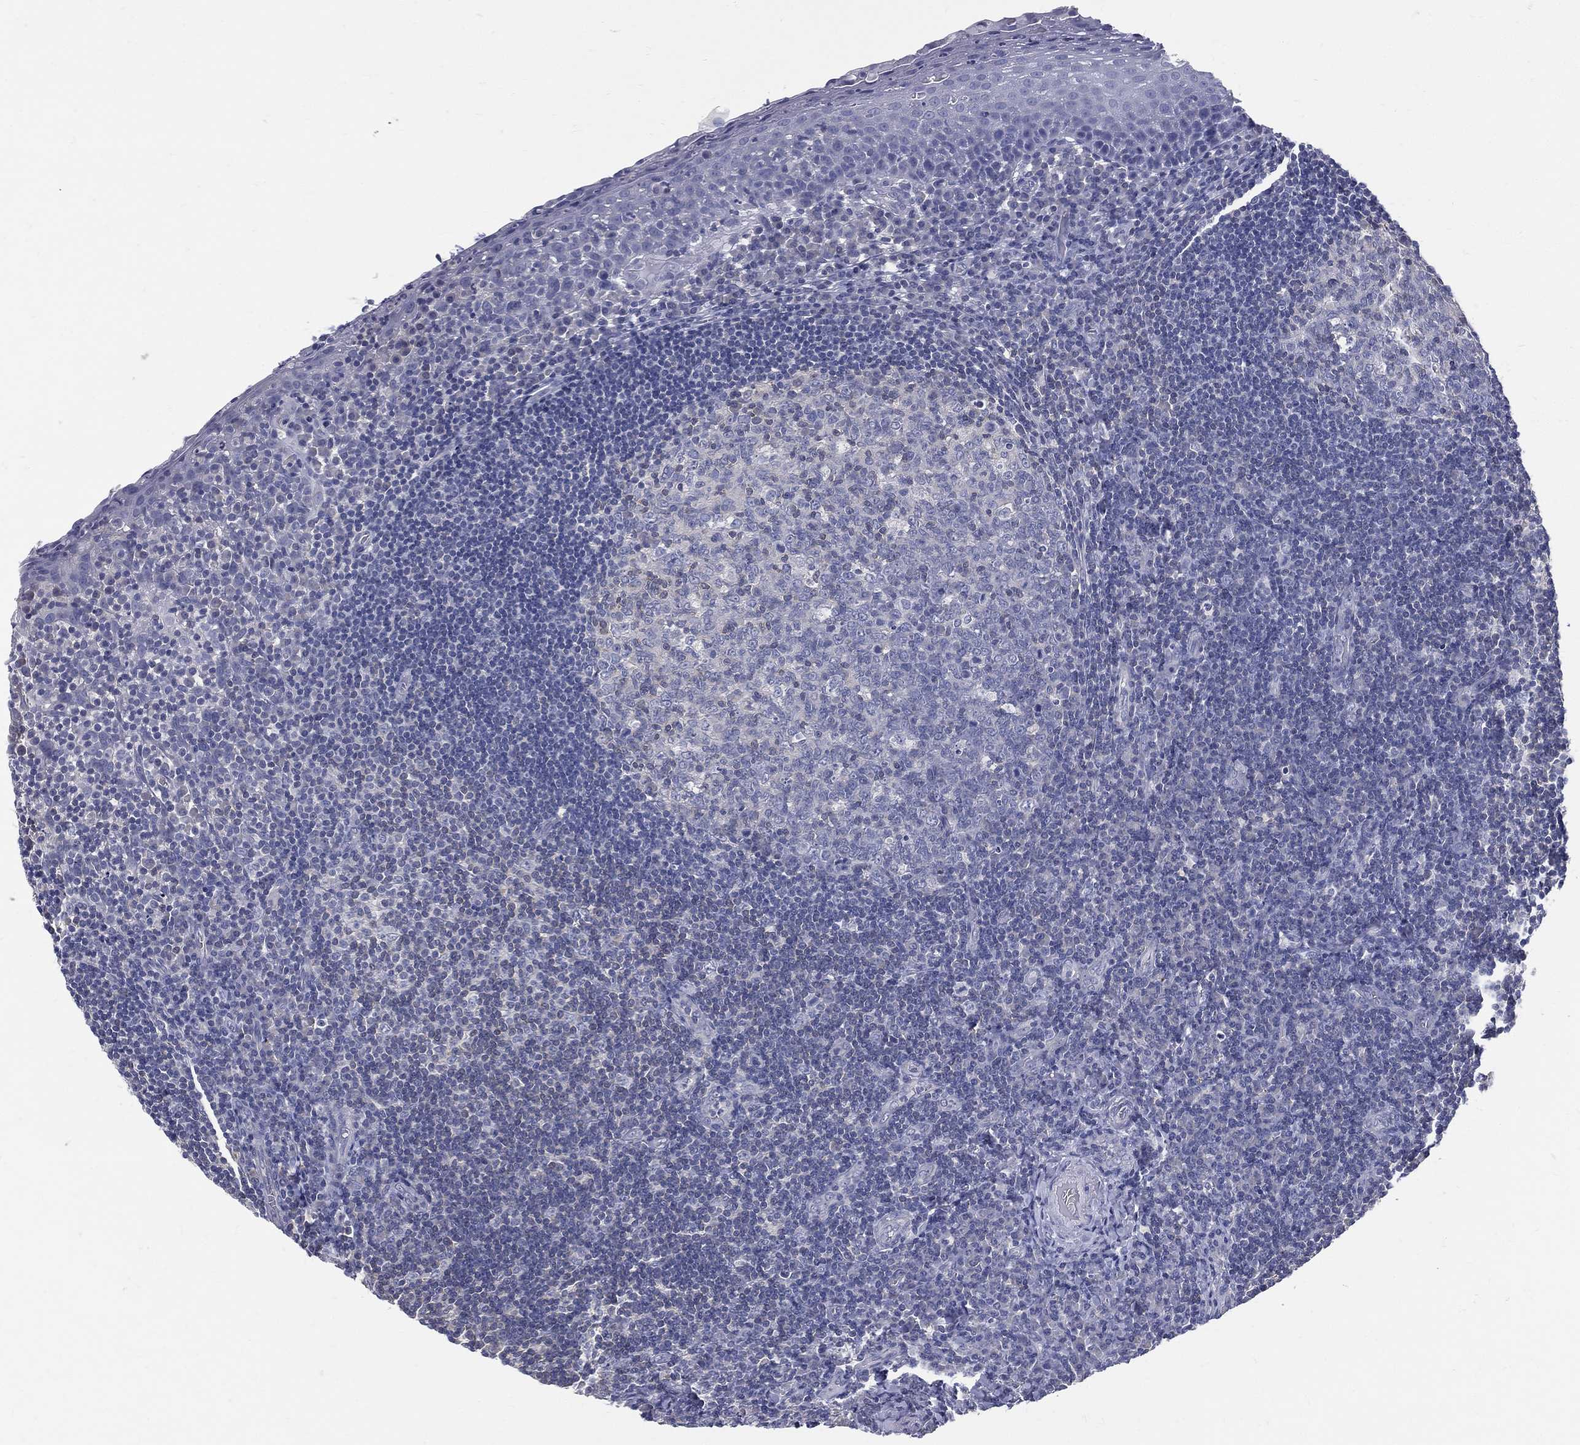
{"staining": {"intensity": "negative", "quantity": "none", "location": "none"}, "tissue": "tonsil", "cell_type": "Germinal center cells", "image_type": "normal", "snomed": [{"axis": "morphology", "description": "Normal tissue, NOS"}, {"axis": "morphology", "description": "Inflammation, NOS"}, {"axis": "topography", "description": "Tonsil"}], "caption": "Germinal center cells are negative for protein expression in benign human tonsil. (DAB immunohistochemistry (IHC), high magnification).", "gene": "ETNPPL", "patient": {"sex": "female", "age": 31}}